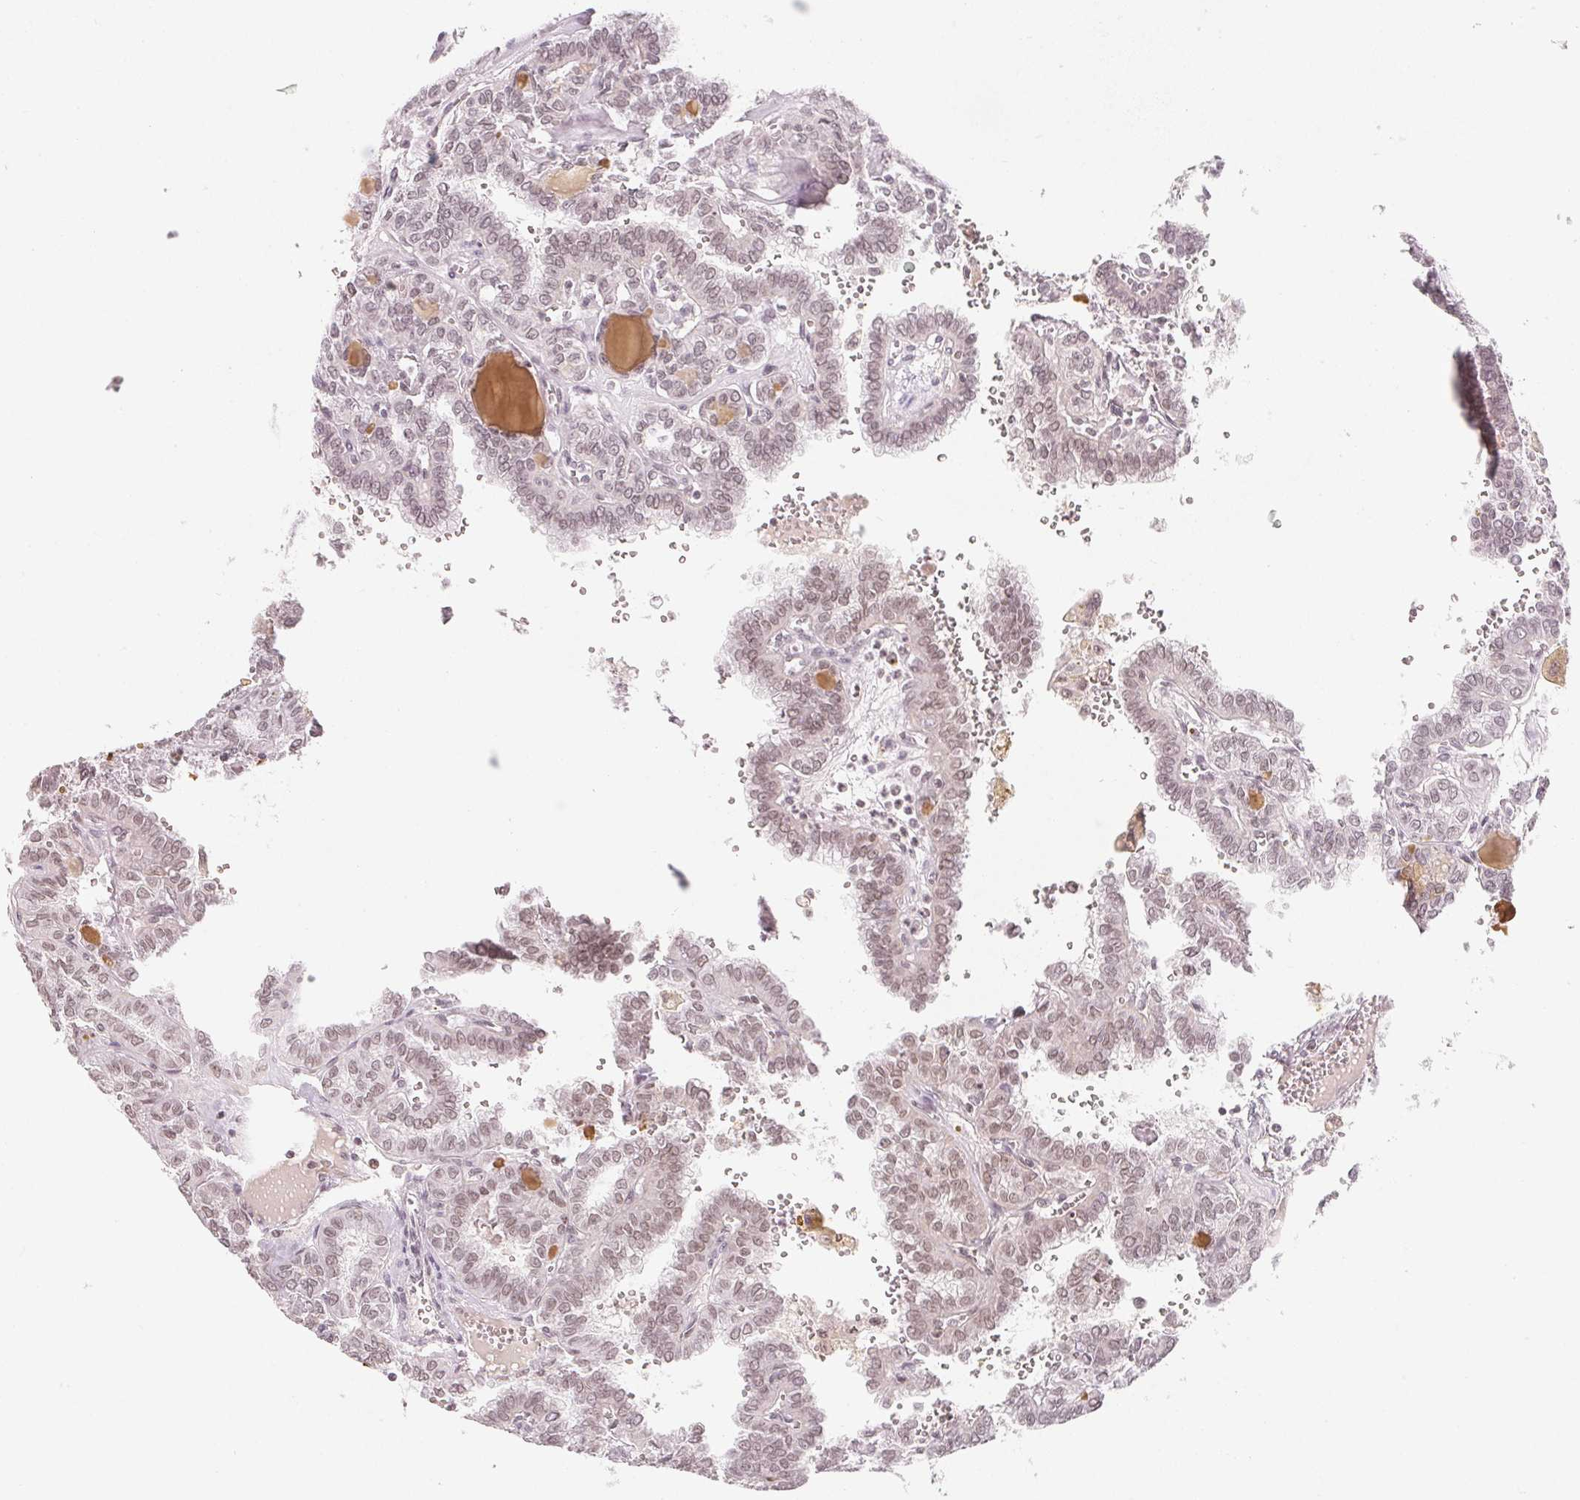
{"staining": {"intensity": "weak", "quantity": ">75%", "location": "nuclear"}, "tissue": "thyroid cancer", "cell_type": "Tumor cells", "image_type": "cancer", "snomed": [{"axis": "morphology", "description": "Papillary adenocarcinoma, NOS"}, {"axis": "topography", "description": "Thyroid gland"}], "caption": "Immunohistochemistry staining of thyroid papillary adenocarcinoma, which demonstrates low levels of weak nuclear positivity in about >75% of tumor cells indicating weak nuclear protein positivity. The staining was performed using DAB (3,3'-diaminobenzidine) (brown) for protein detection and nuclei were counterstained in hematoxylin (blue).", "gene": "NXF3", "patient": {"sex": "female", "age": 41}}